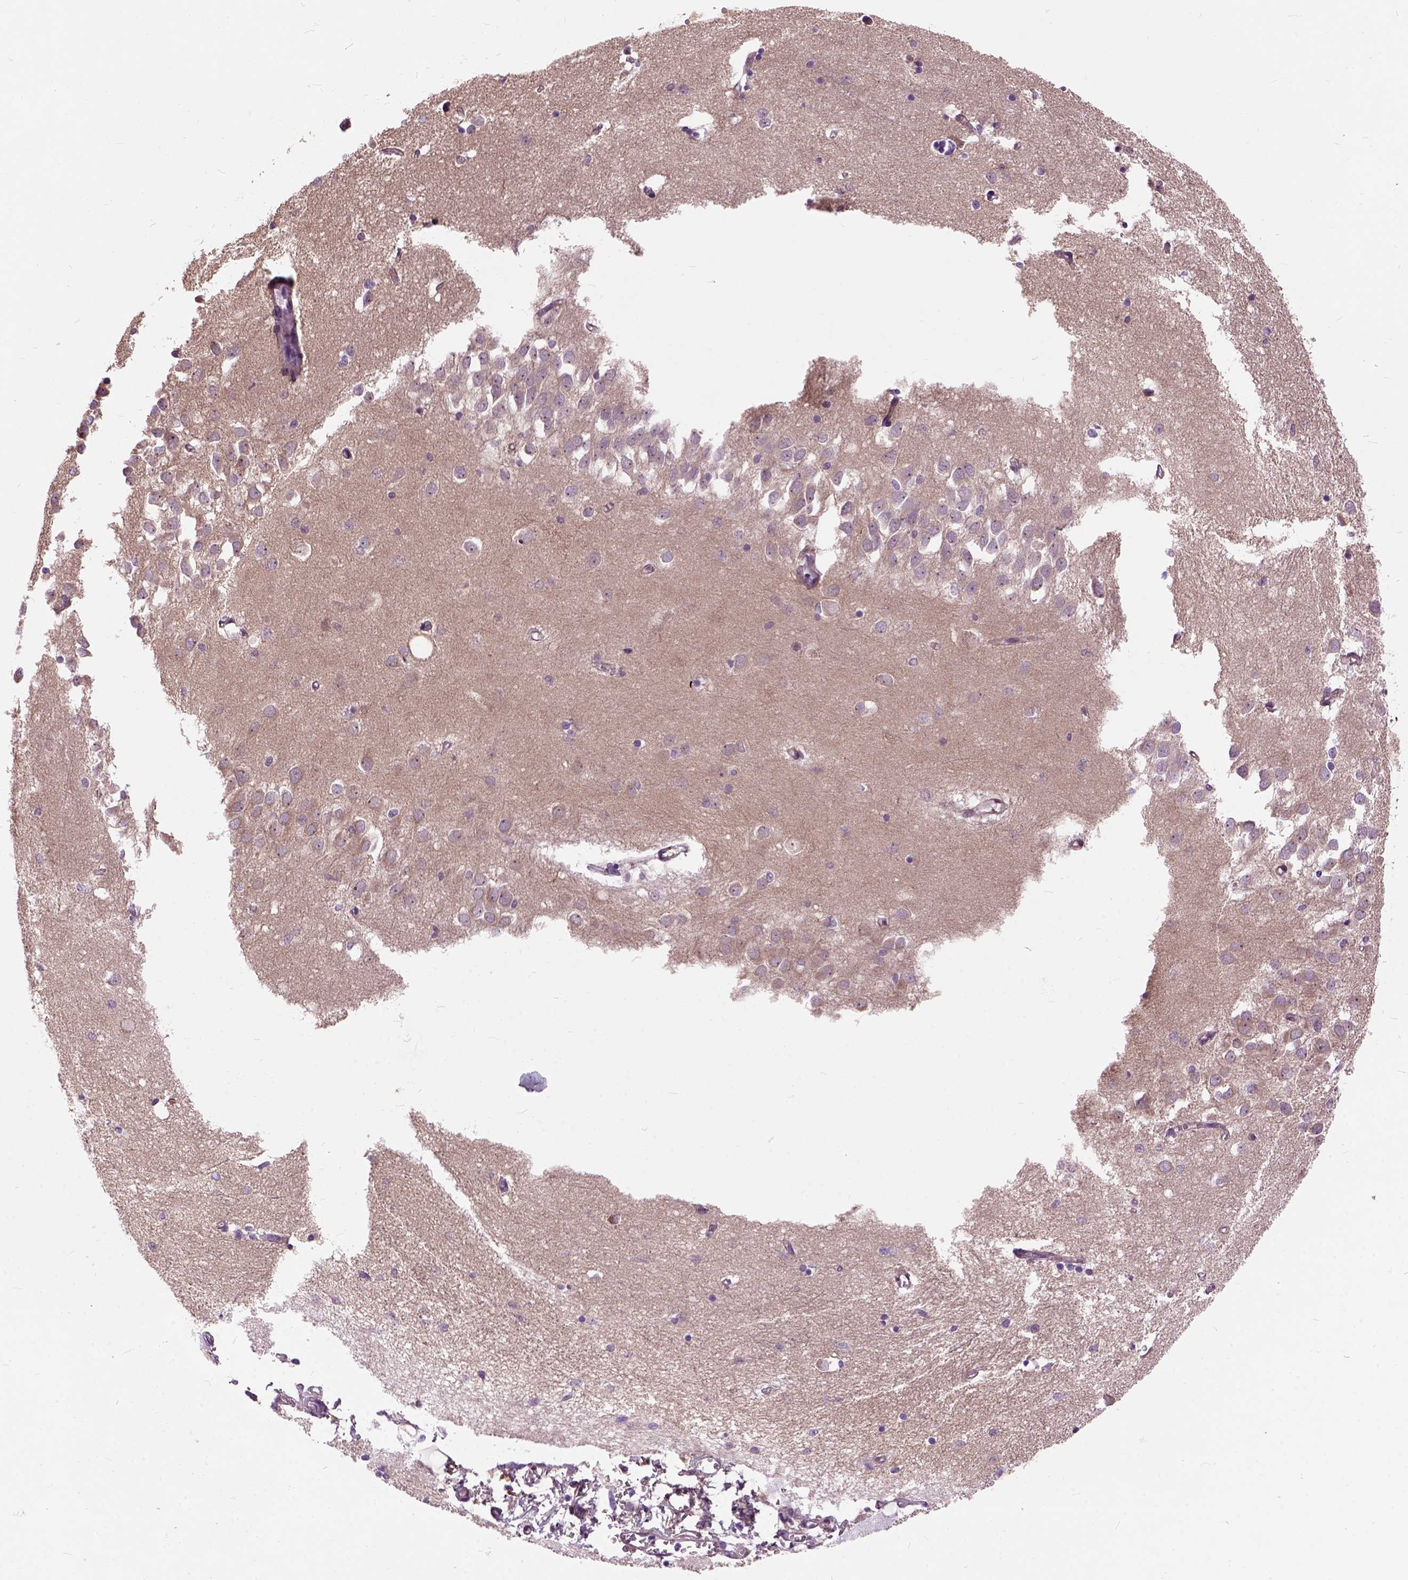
{"staining": {"intensity": "negative", "quantity": "none", "location": "none"}, "tissue": "hippocampus", "cell_type": "Glial cells", "image_type": "normal", "snomed": [{"axis": "morphology", "description": "Normal tissue, NOS"}, {"axis": "topography", "description": "Lateral ventricle wall"}, {"axis": "topography", "description": "Hippocampus"}], "caption": "DAB immunohistochemical staining of unremarkable human hippocampus exhibits no significant expression in glial cells. (DAB IHC, high magnification).", "gene": "MAPT", "patient": {"sex": "female", "age": 63}}